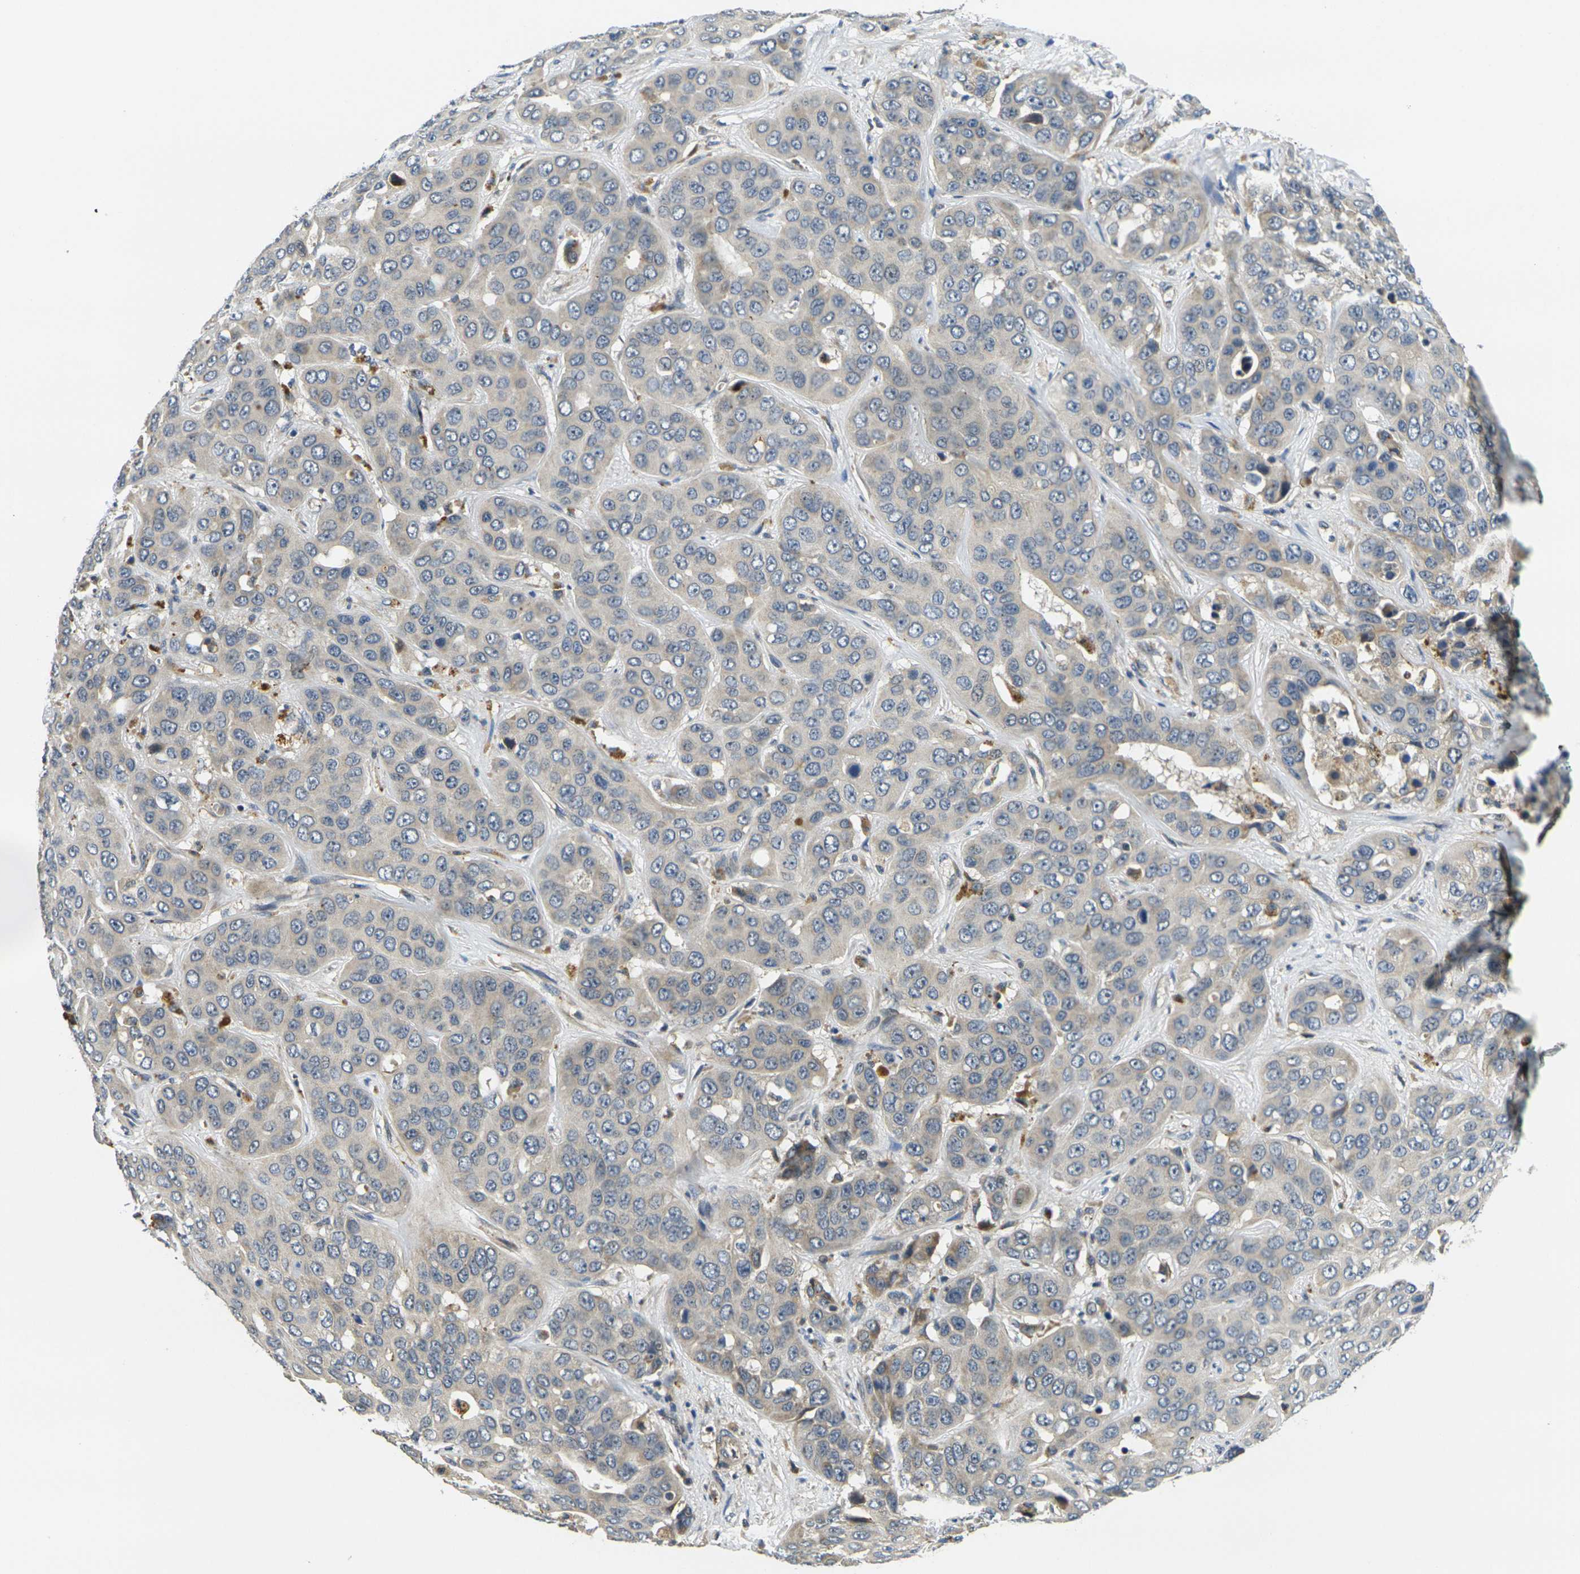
{"staining": {"intensity": "negative", "quantity": "none", "location": "none"}, "tissue": "liver cancer", "cell_type": "Tumor cells", "image_type": "cancer", "snomed": [{"axis": "morphology", "description": "Cholangiocarcinoma"}, {"axis": "topography", "description": "Liver"}], "caption": "Immunohistochemistry (IHC) of liver cancer (cholangiocarcinoma) exhibits no staining in tumor cells.", "gene": "MINAR2", "patient": {"sex": "female", "age": 52}}